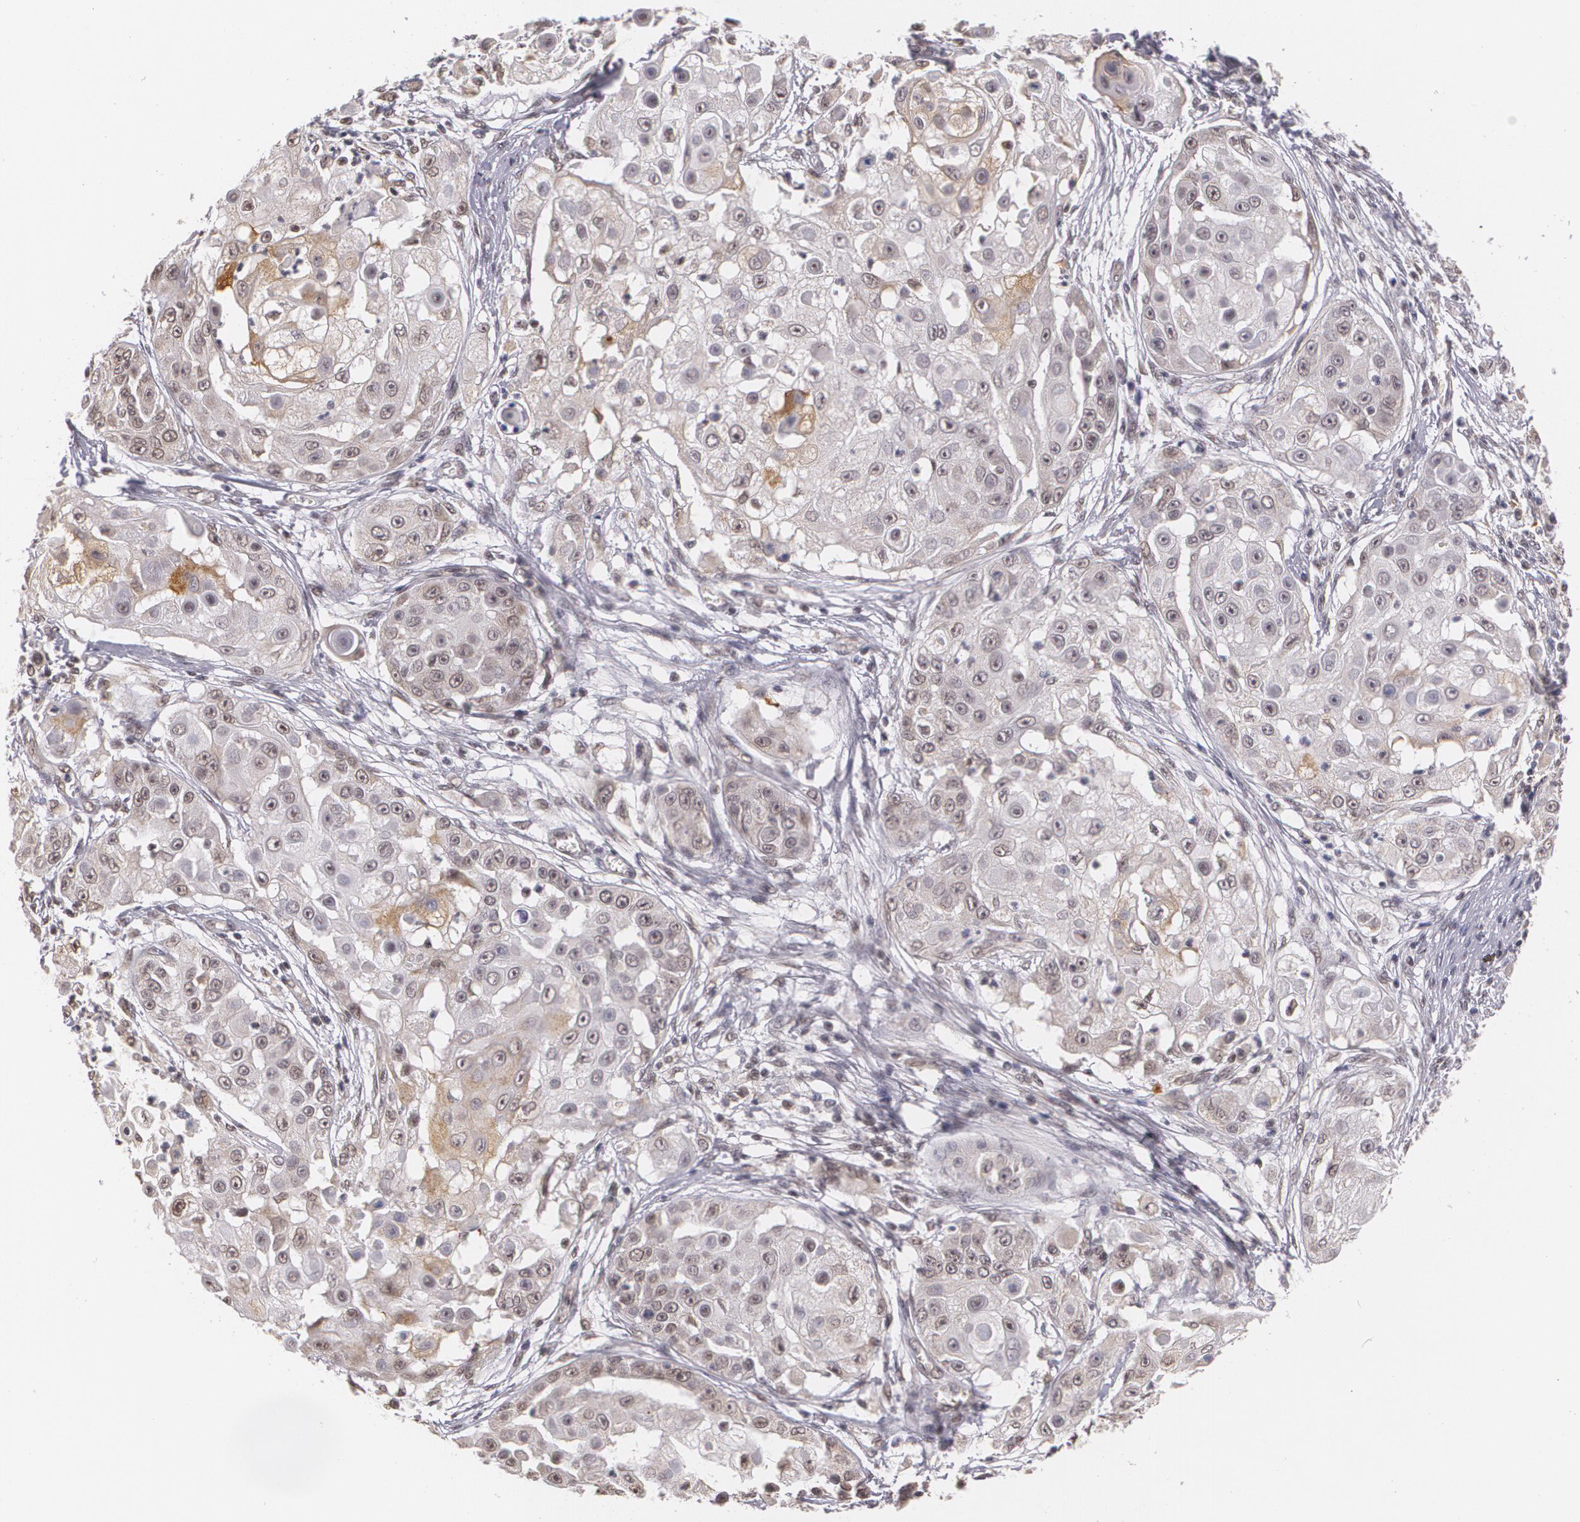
{"staining": {"intensity": "weak", "quantity": "<25%", "location": "cytoplasmic/membranous,nuclear"}, "tissue": "skin cancer", "cell_type": "Tumor cells", "image_type": "cancer", "snomed": [{"axis": "morphology", "description": "Squamous cell carcinoma, NOS"}, {"axis": "topography", "description": "Skin"}], "caption": "An IHC micrograph of skin cancer (squamous cell carcinoma) is shown. There is no staining in tumor cells of skin cancer (squamous cell carcinoma).", "gene": "ALX1", "patient": {"sex": "female", "age": 57}}